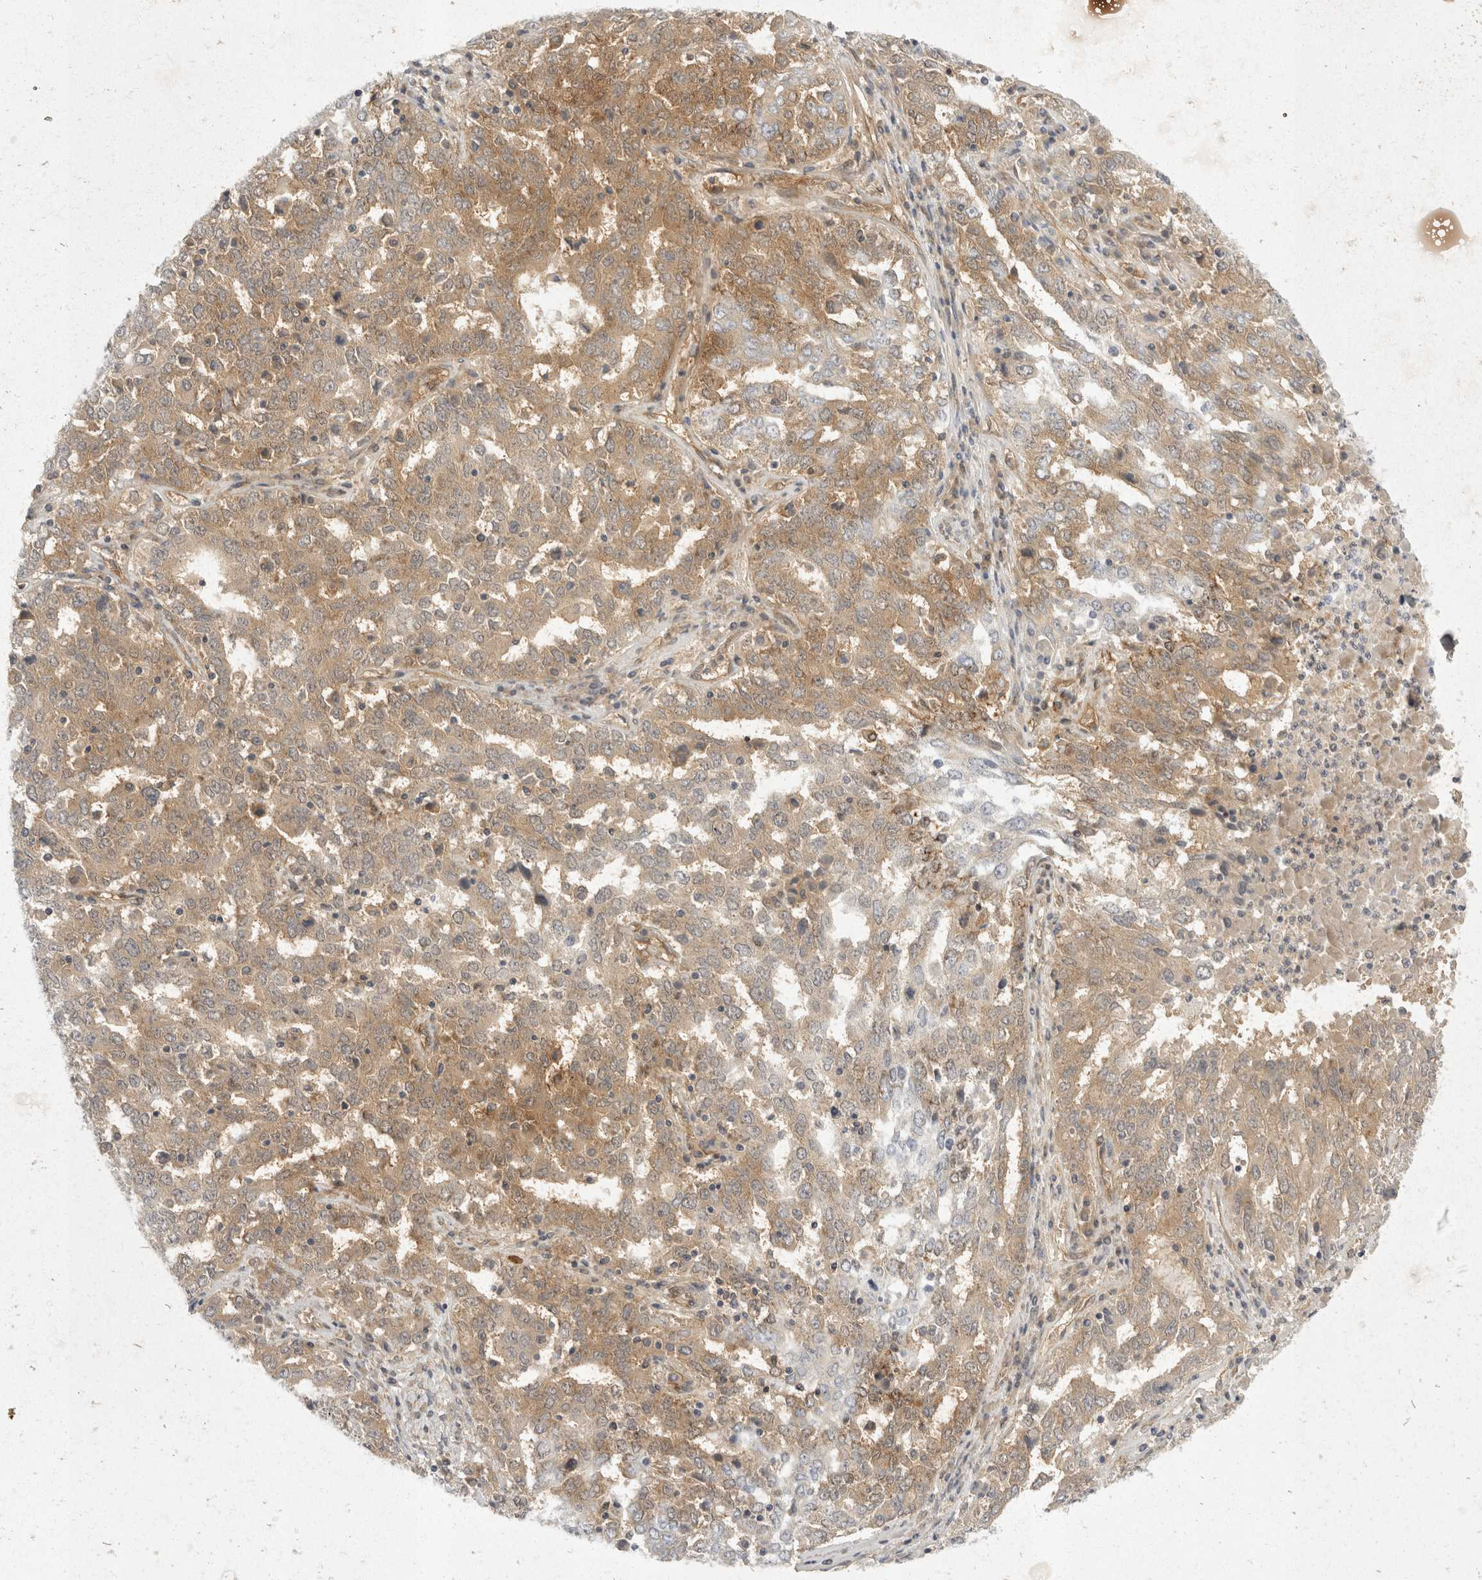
{"staining": {"intensity": "moderate", "quantity": ">75%", "location": "cytoplasmic/membranous"}, "tissue": "ovarian cancer", "cell_type": "Tumor cells", "image_type": "cancer", "snomed": [{"axis": "morphology", "description": "Carcinoma, endometroid"}, {"axis": "topography", "description": "Ovary"}], "caption": "Ovarian cancer stained for a protein reveals moderate cytoplasmic/membranous positivity in tumor cells.", "gene": "EIF4G3", "patient": {"sex": "female", "age": 62}}